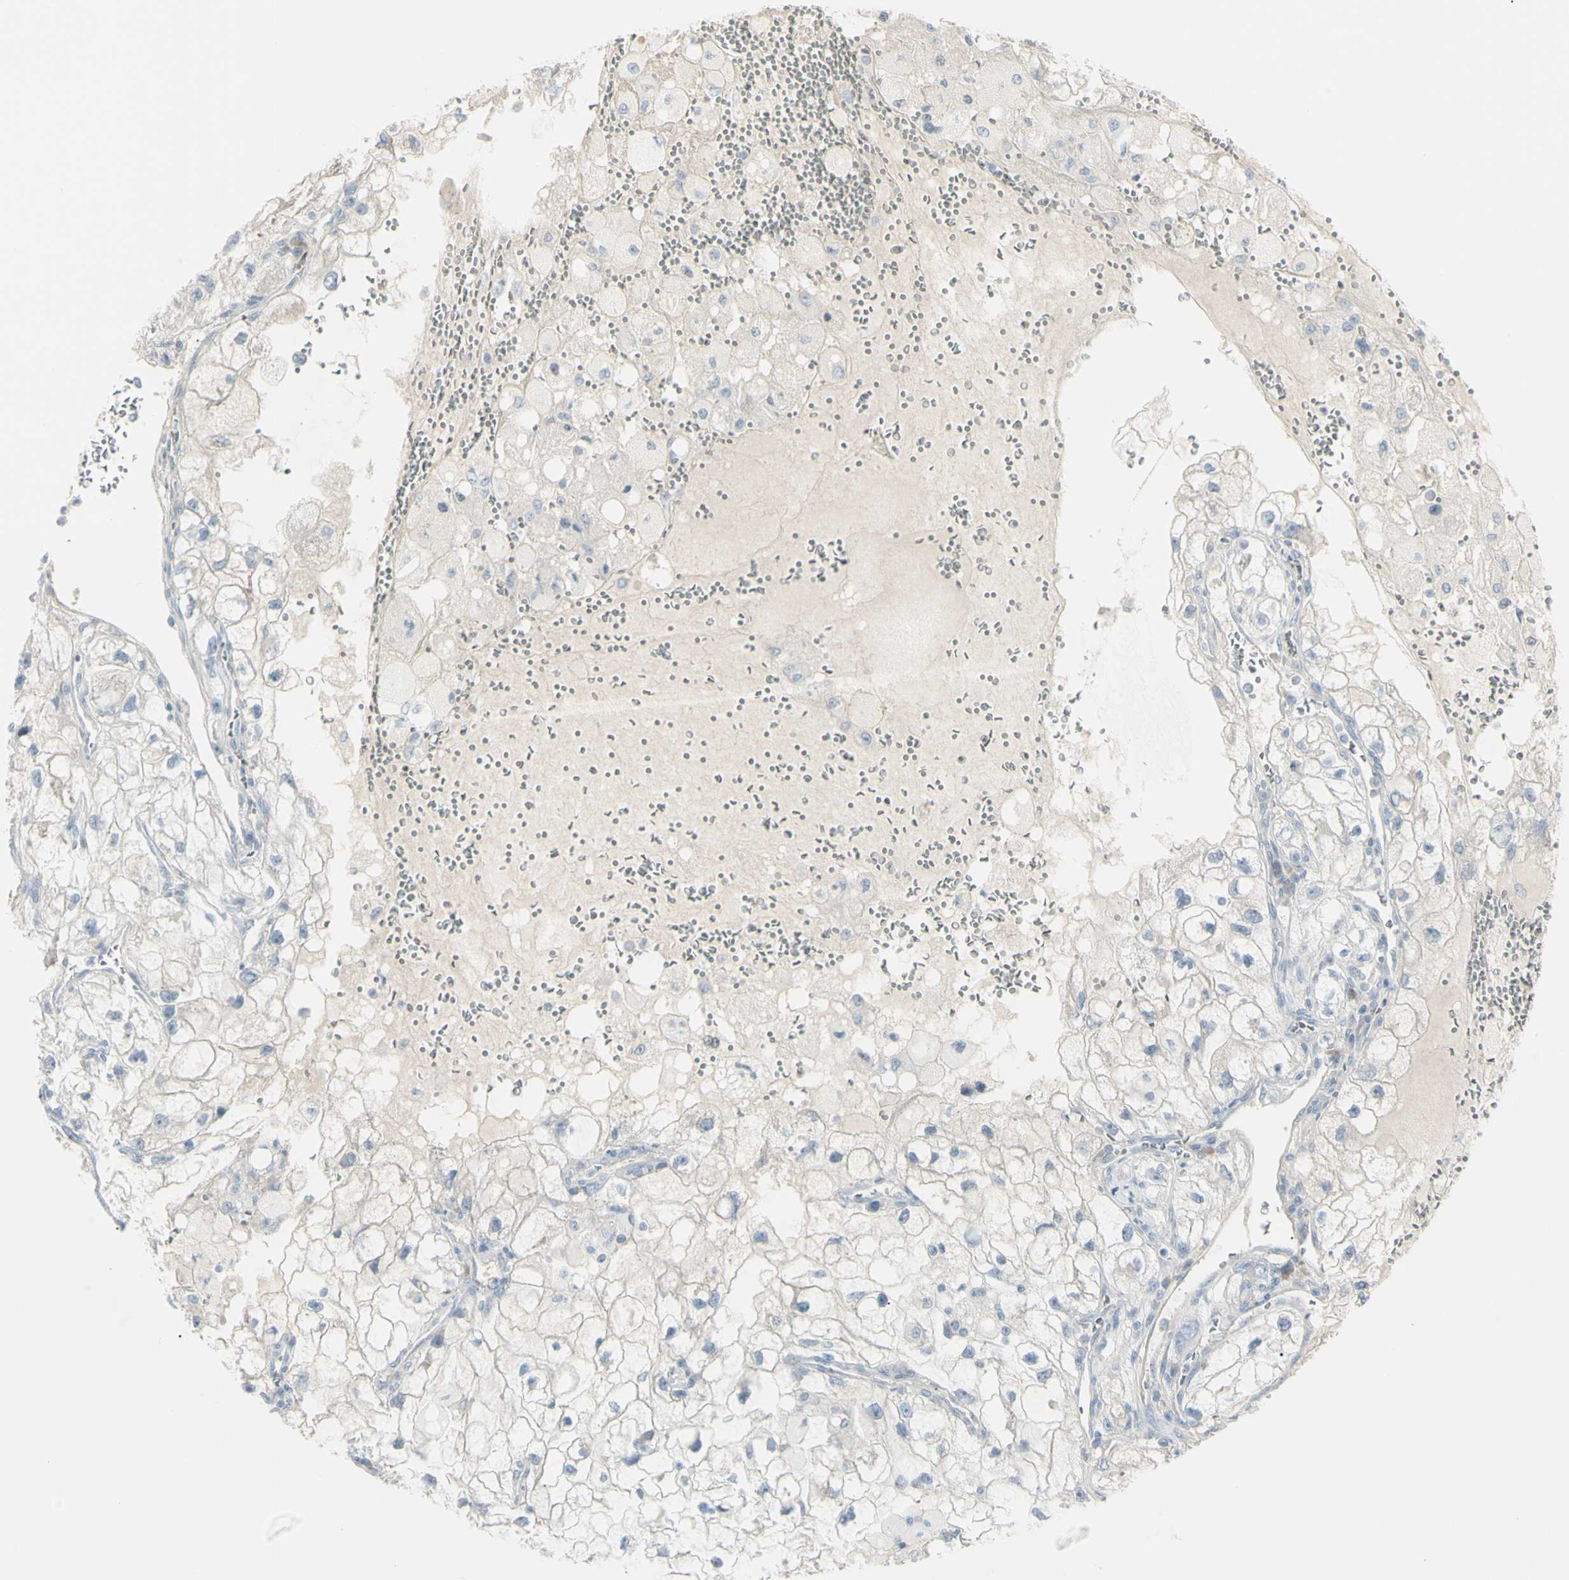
{"staining": {"intensity": "negative", "quantity": "none", "location": "none"}, "tissue": "renal cancer", "cell_type": "Tumor cells", "image_type": "cancer", "snomed": [{"axis": "morphology", "description": "Adenocarcinoma, NOS"}, {"axis": "topography", "description": "Kidney"}], "caption": "DAB immunohistochemical staining of human adenocarcinoma (renal) shows no significant positivity in tumor cells. (Immunohistochemistry (ihc), brightfield microscopy, high magnification).", "gene": "PIP", "patient": {"sex": "female", "age": 70}}